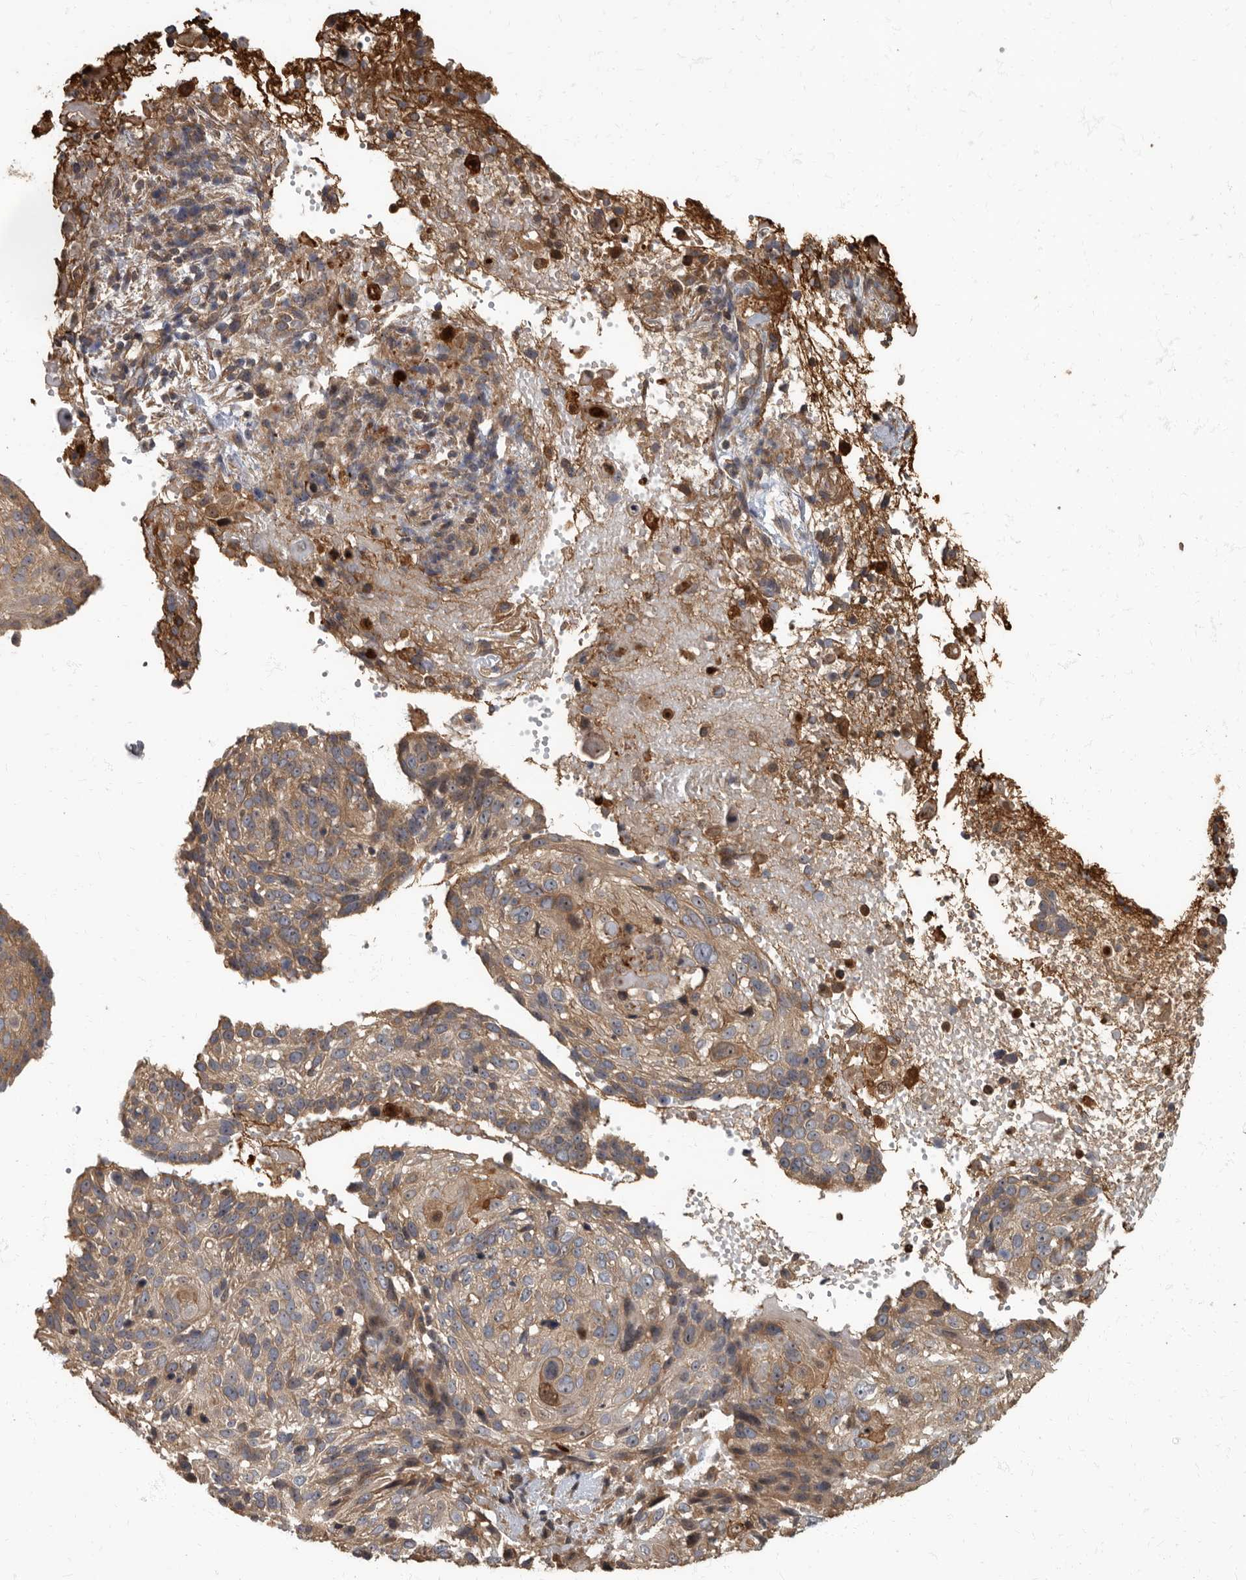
{"staining": {"intensity": "weak", "quantity": ">75%", "location": "cytoplasmic/membranous"}, "tissue": "cervical cancer", "cell_type": "Tumor cells", "image_type": "cancer", "snomed": [{"axis": "morphology", "description": "Squamous cell carcinoma, NOS"}, {"axis": "topography", "description": "Cervix"}], "caption": "Protein staining by IHC reveals weak cytoplasmic/membranous staining in about >75% of tumor cells in cervical cancer (squamous cell carcinoma).", "gene": "DAAM1", "patient": {"sex": "female", "age": 74}}